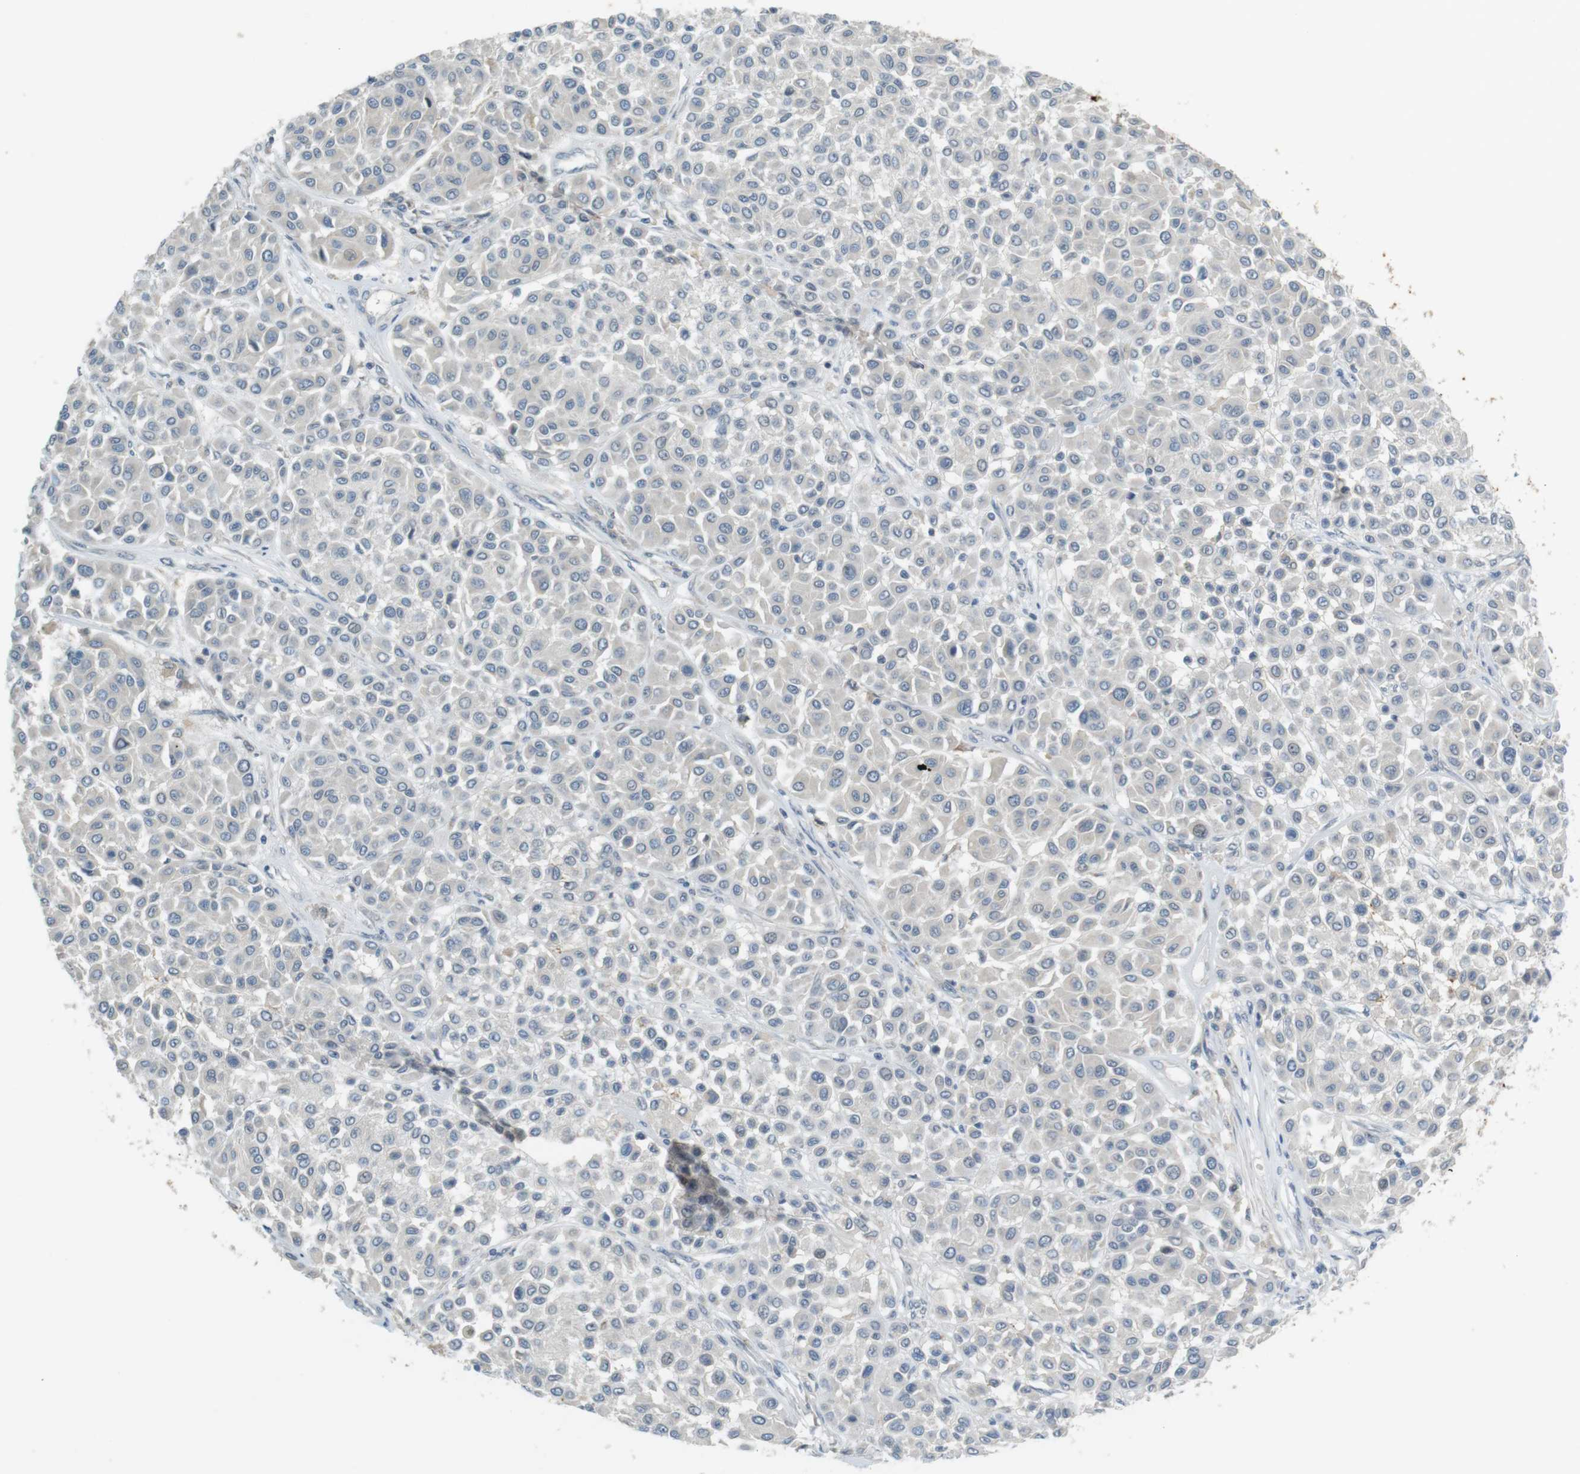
{"staining": {"intensity": "negative", "quantity": "none", "location": "none"}, "tissue": "melanoma", "cell_type": "Tumor cells", "image_type": "cancer", "snomed": [{"axis": "morphology", "description": "Malignant melanoma, Metastatic site"}, {"axis": "topography", "description": "Soft tissue"}], "caption": "High magnification brightfield microscopy of melanoma stained with DAB (3,3'-diaminobenzidine) (brown) and counterstained with hematoxylin (blue): tumor cells show no significant staining.", "gene": "MUC5B", "patient": {"sex": "male", "age": 41}}